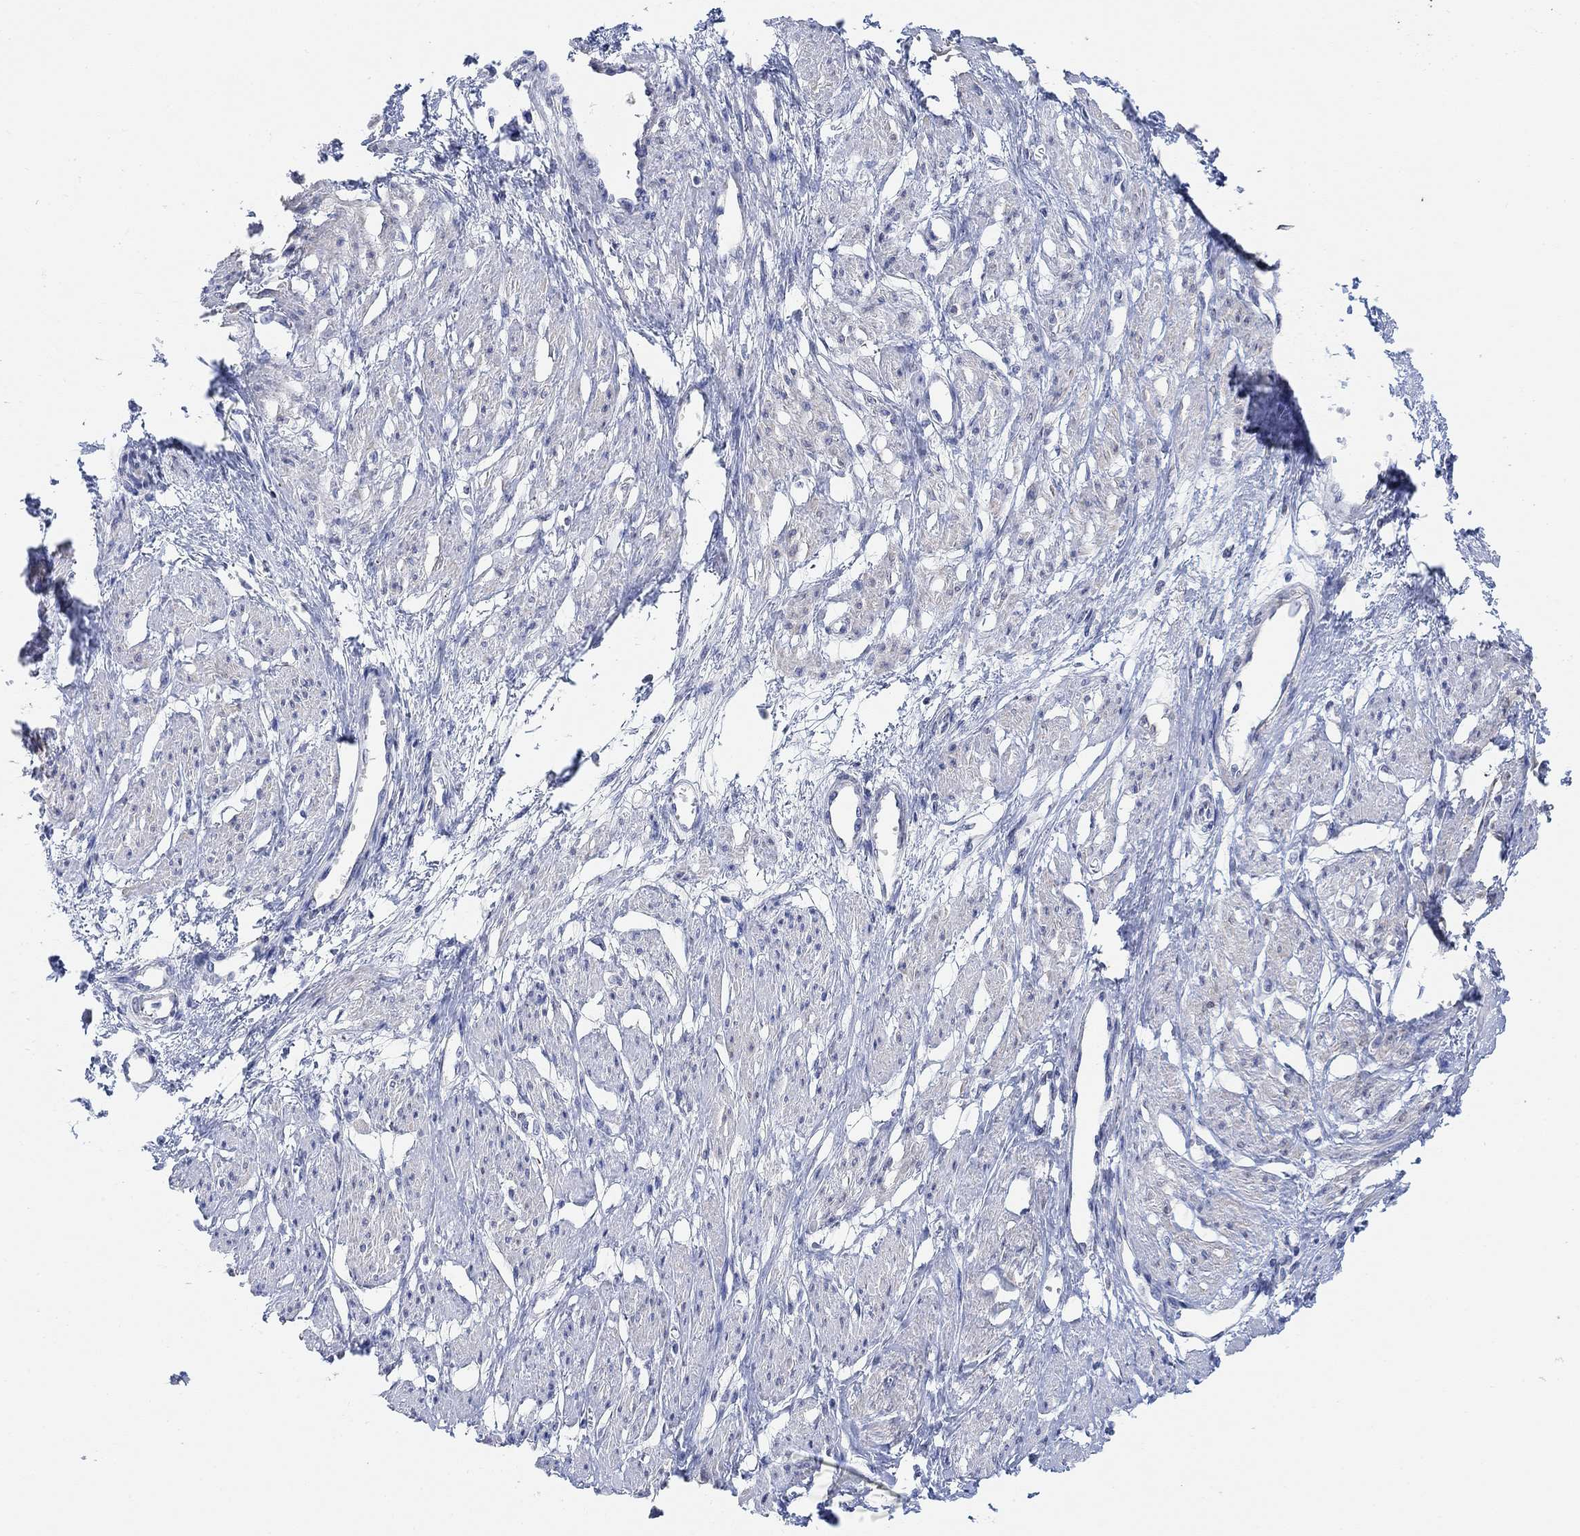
{"staining": {"intensity": "negative", "quantity": "none", "location": "none"}, "tissue": "smooth muscle", "cell_type": "Smooth muscle cells", "image_type": "normal", "snomed": [{"axis": "morphology", "description": "Normal tissue, NOS"}, {"axis": "topography", "description": "Smooth muscle"}, {"axis": "topography", "description": "Uterus"}], "caption": "IHC histopathology image of benign smooth muscle: human smooth muscle stained with DAB displays no significant protein positivity in smooth muscle cells.", "gene": "RIMS1", "patient": {"sex": "female", "age": 39}}